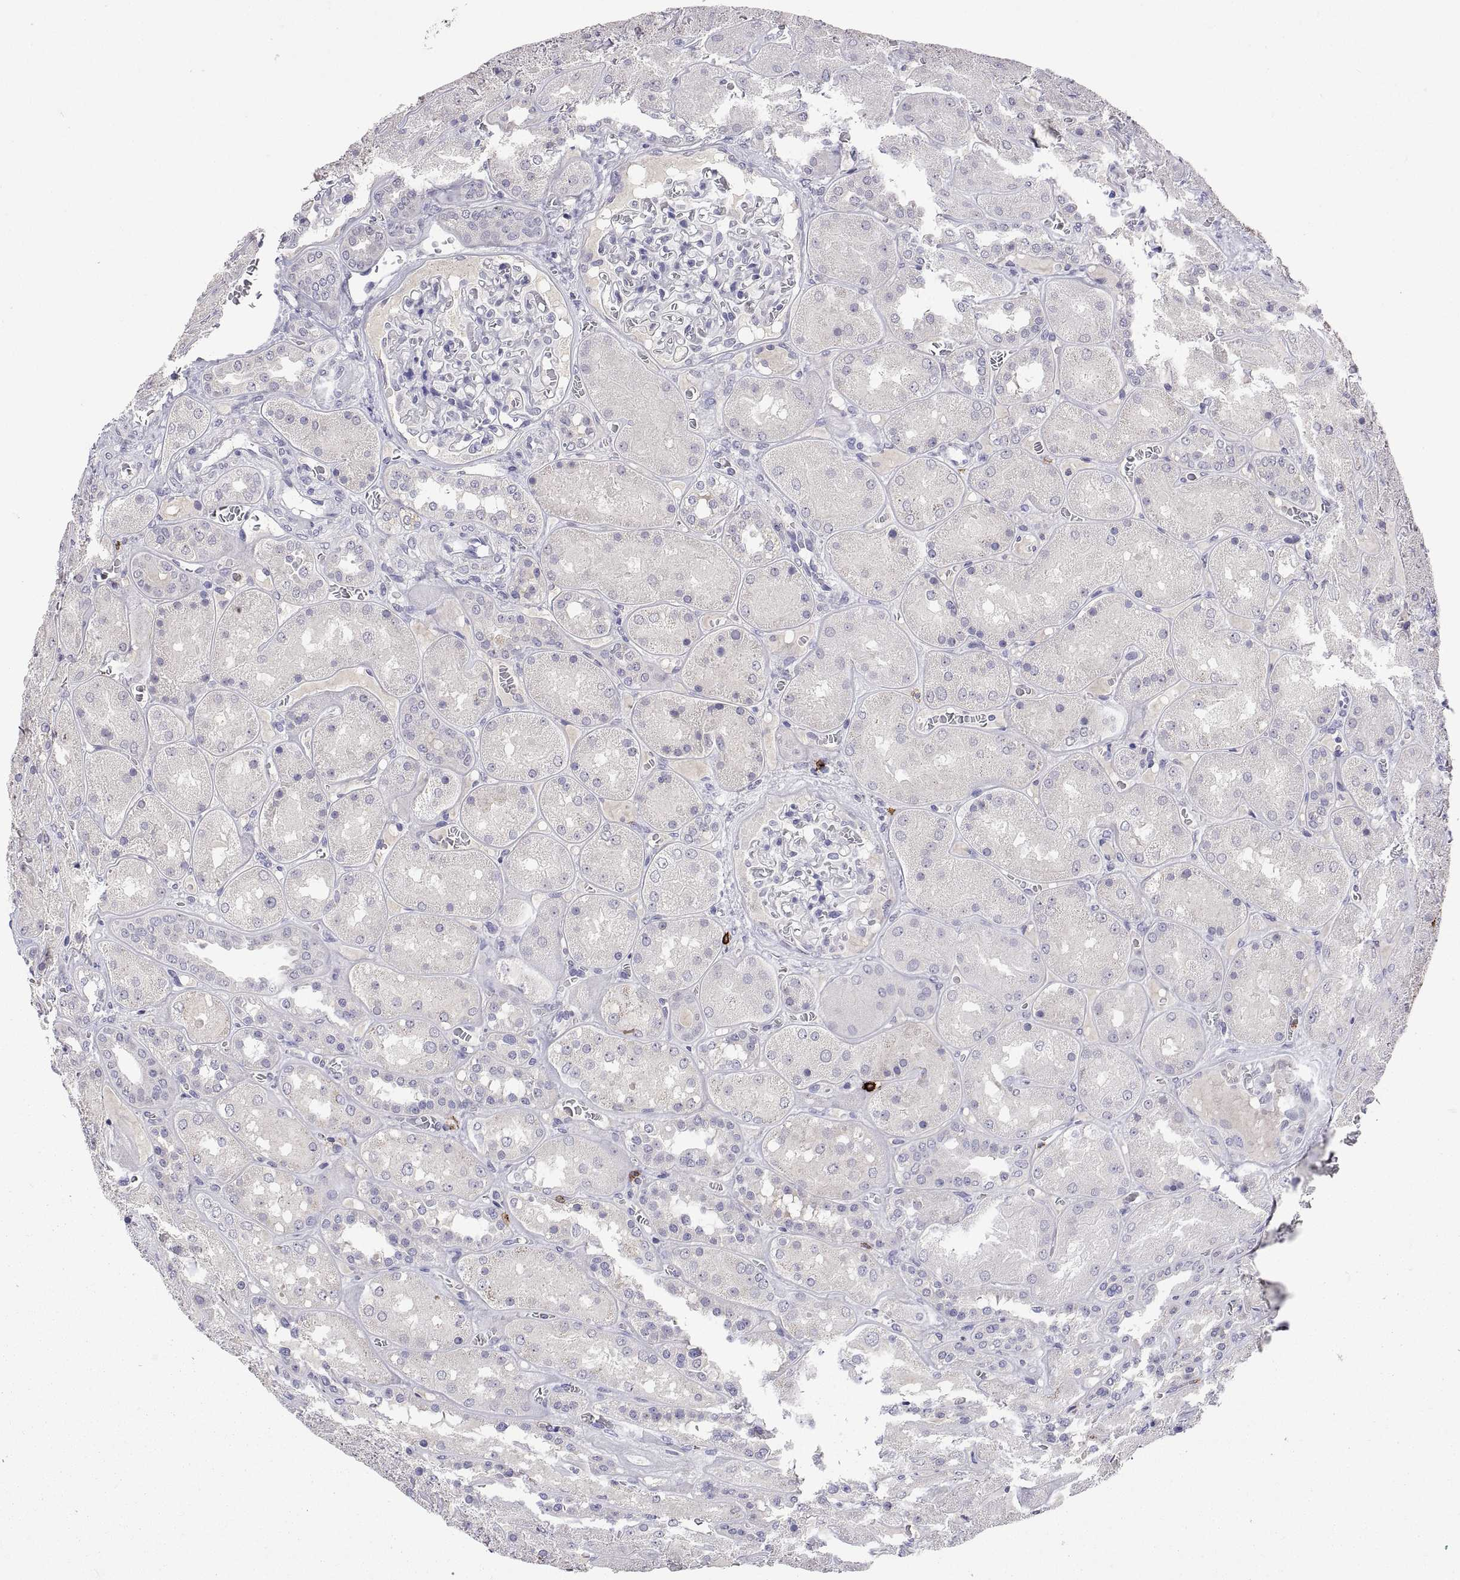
{"staining": {"intensity": "negative", "quantity": "none", "location": "none"}, "tissue": "kidney", "cell_type": "Cells in glomeruli", "image_type": "normal", "snomed": [{"axis": "morphology", "description": "Normal tissue, NOS"}, {"axis": "topography", "description": "Kidney"}], "caption": "The photomicrograph shows no significant positivity in cells in glomeruli of kidney. Brightfield microscopy of immunohistochemistry stained with DAB (3,3'-diaminobenzidine) (brown) and hematoxylin (blue), captured at high magnification.", "gene": "MS4A1", "patient": {"sex": "male", "age": 73}}